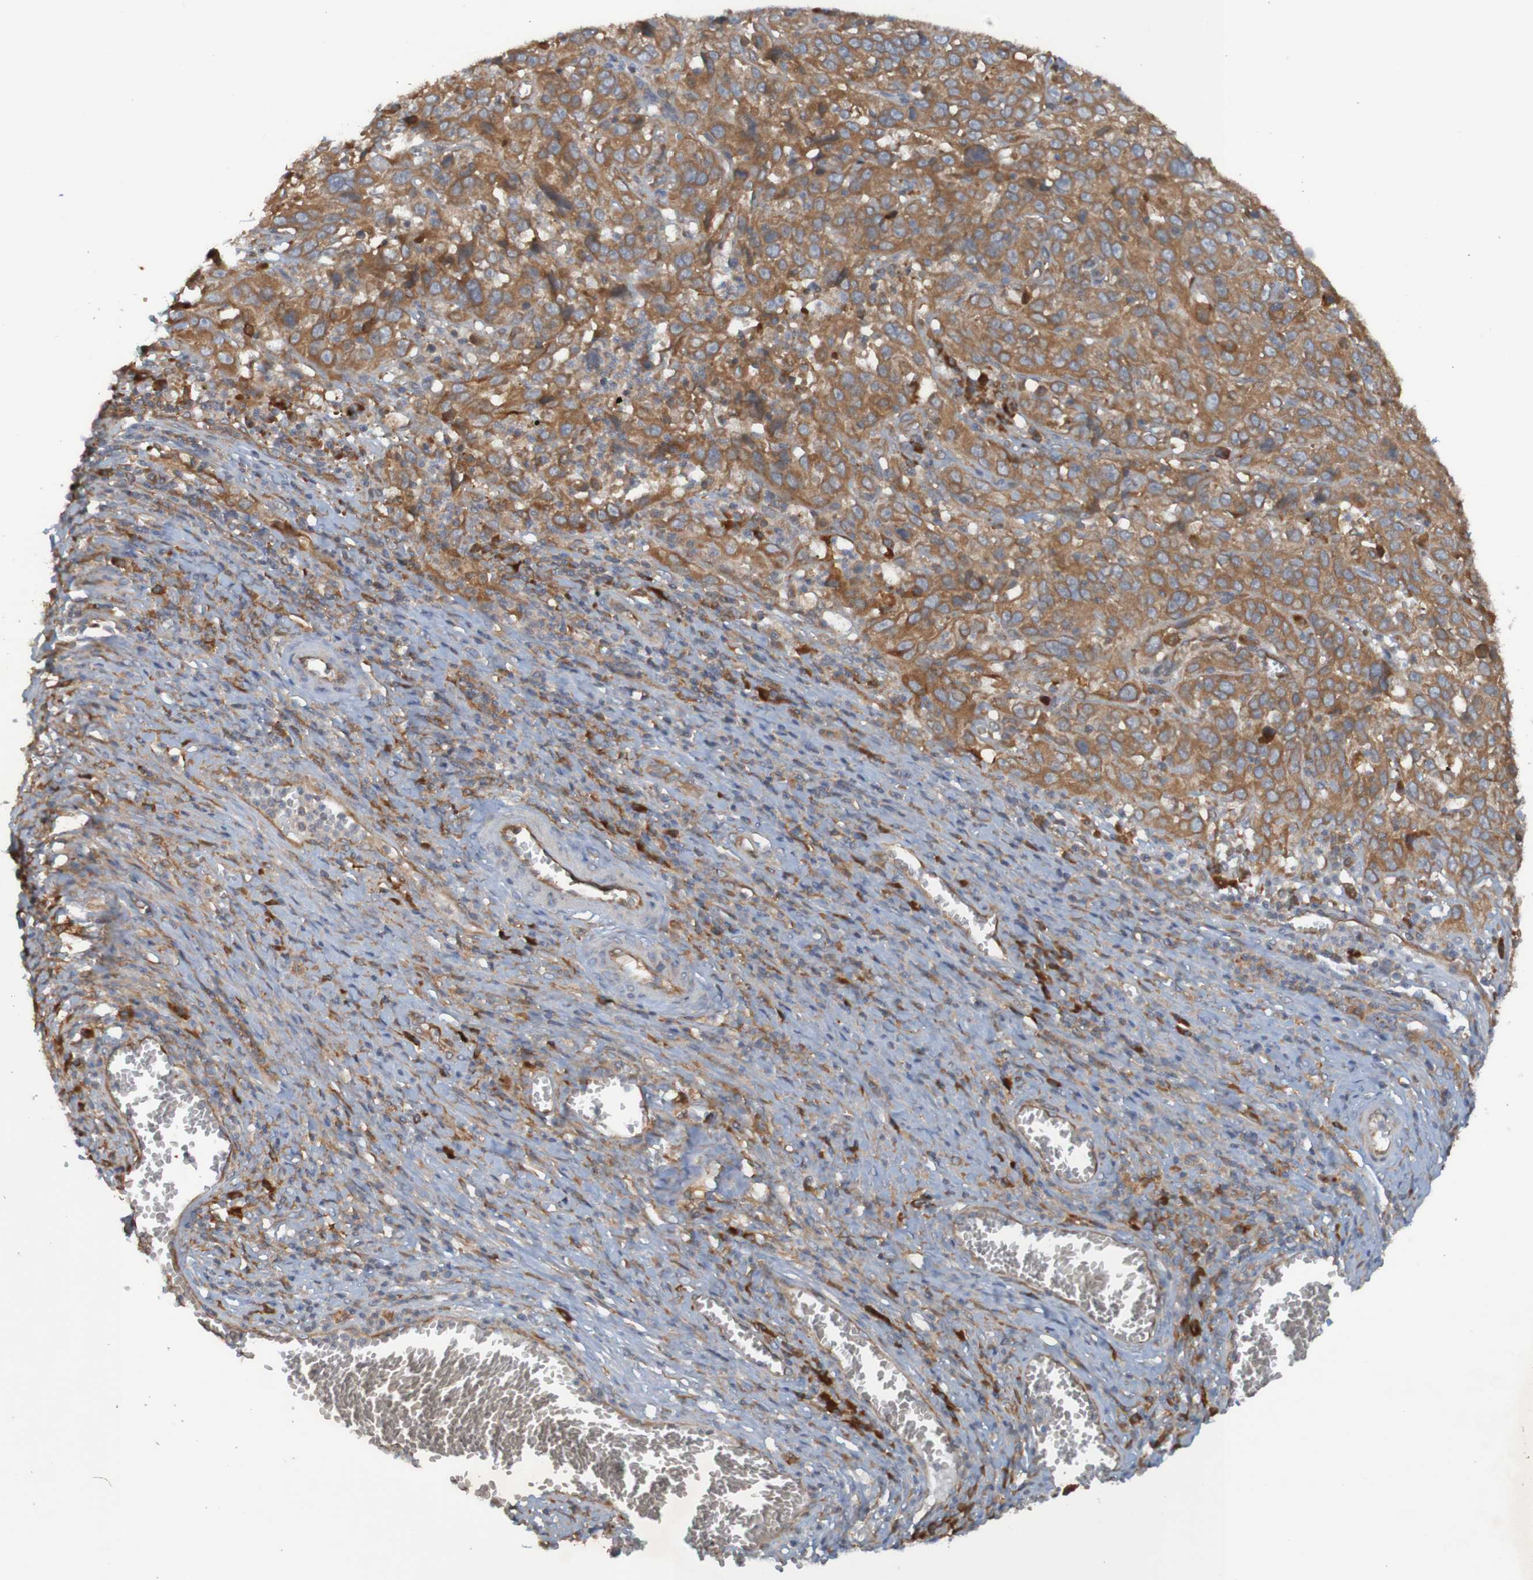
{"staining": {"intensity": "moderate", "quantity": ">75%", "location": "cytoplasmic/membranous"}, "tissue": "cervical cancer", "cell_type": "Tumor cells", "image_type": "cancer", "snomed": [{"axis": "morphology", "description": "Squamous cell carcinoma, NOS"}, {"axis": "topography", "description": "Cervix"}], "caption": "Human squamous cell carcinoma (cervical) stained for a protein (brown) shows moderate cytoplasmic/membranous positive staining in about >75% of tumor cells.", "gene": "DNAJC4", "patient": {"sex": "female", "age": 32}}